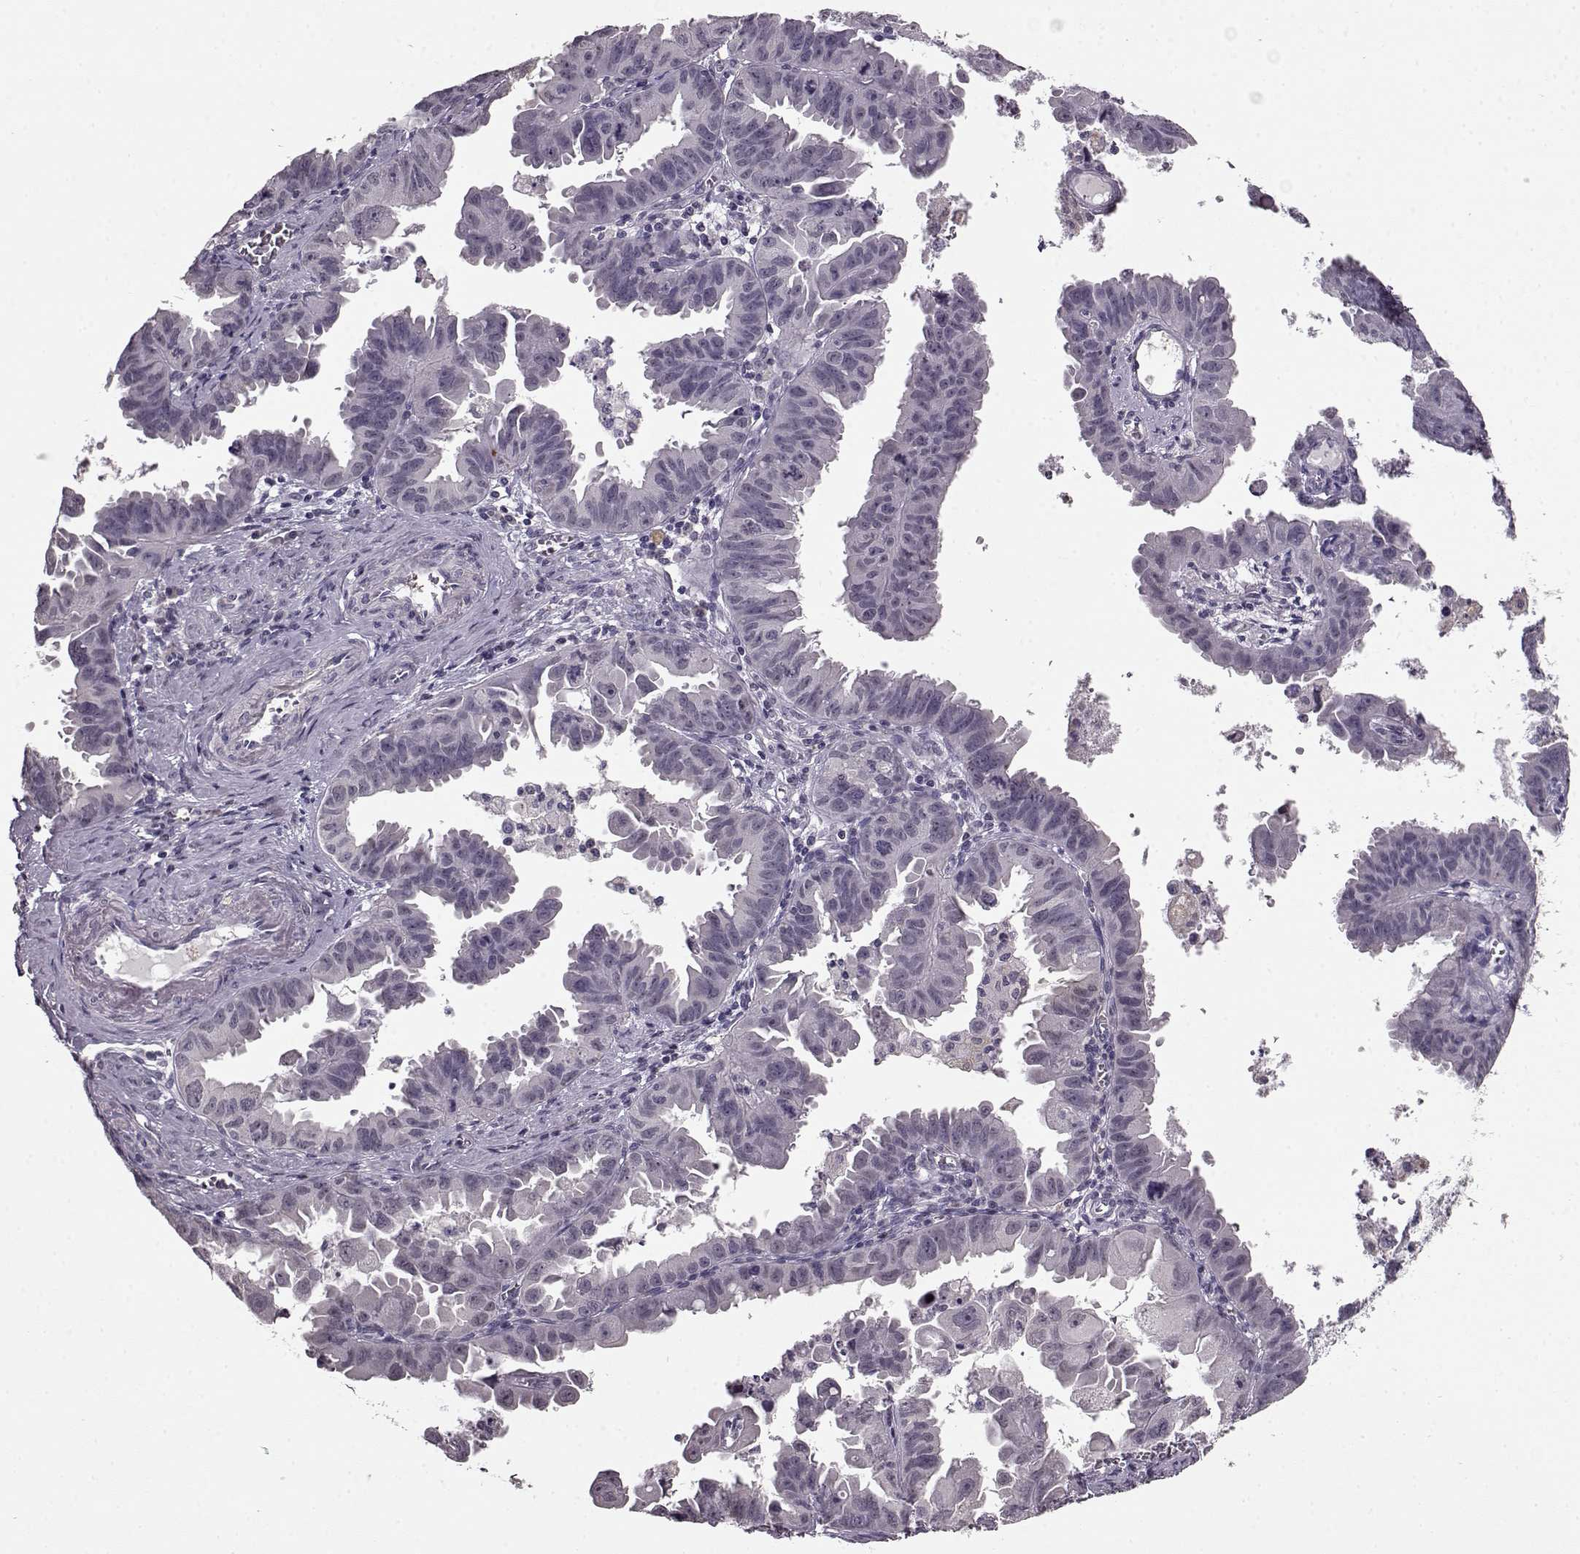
{"staining": {"intensity": "negative", "quantity": "none", "location": "none"}, "tissue": "ovarian cancer", "cell_type": "Tumor cells", "image_type": "cancer", "snomed": [{"axis": "morphology", "description": "Carcinoma, endometroid"}, {"axis": "topography", "description": "Ovary"}], "caption": "This image is of ovarian cancer stained with immunohistochemistry (IHC) to label a protein in brown with the nuclei are counter-stained blue. There is no expression in tumor cells.", "gene": "RP1L1", "patient": {"sex": "female", "age": 85}}